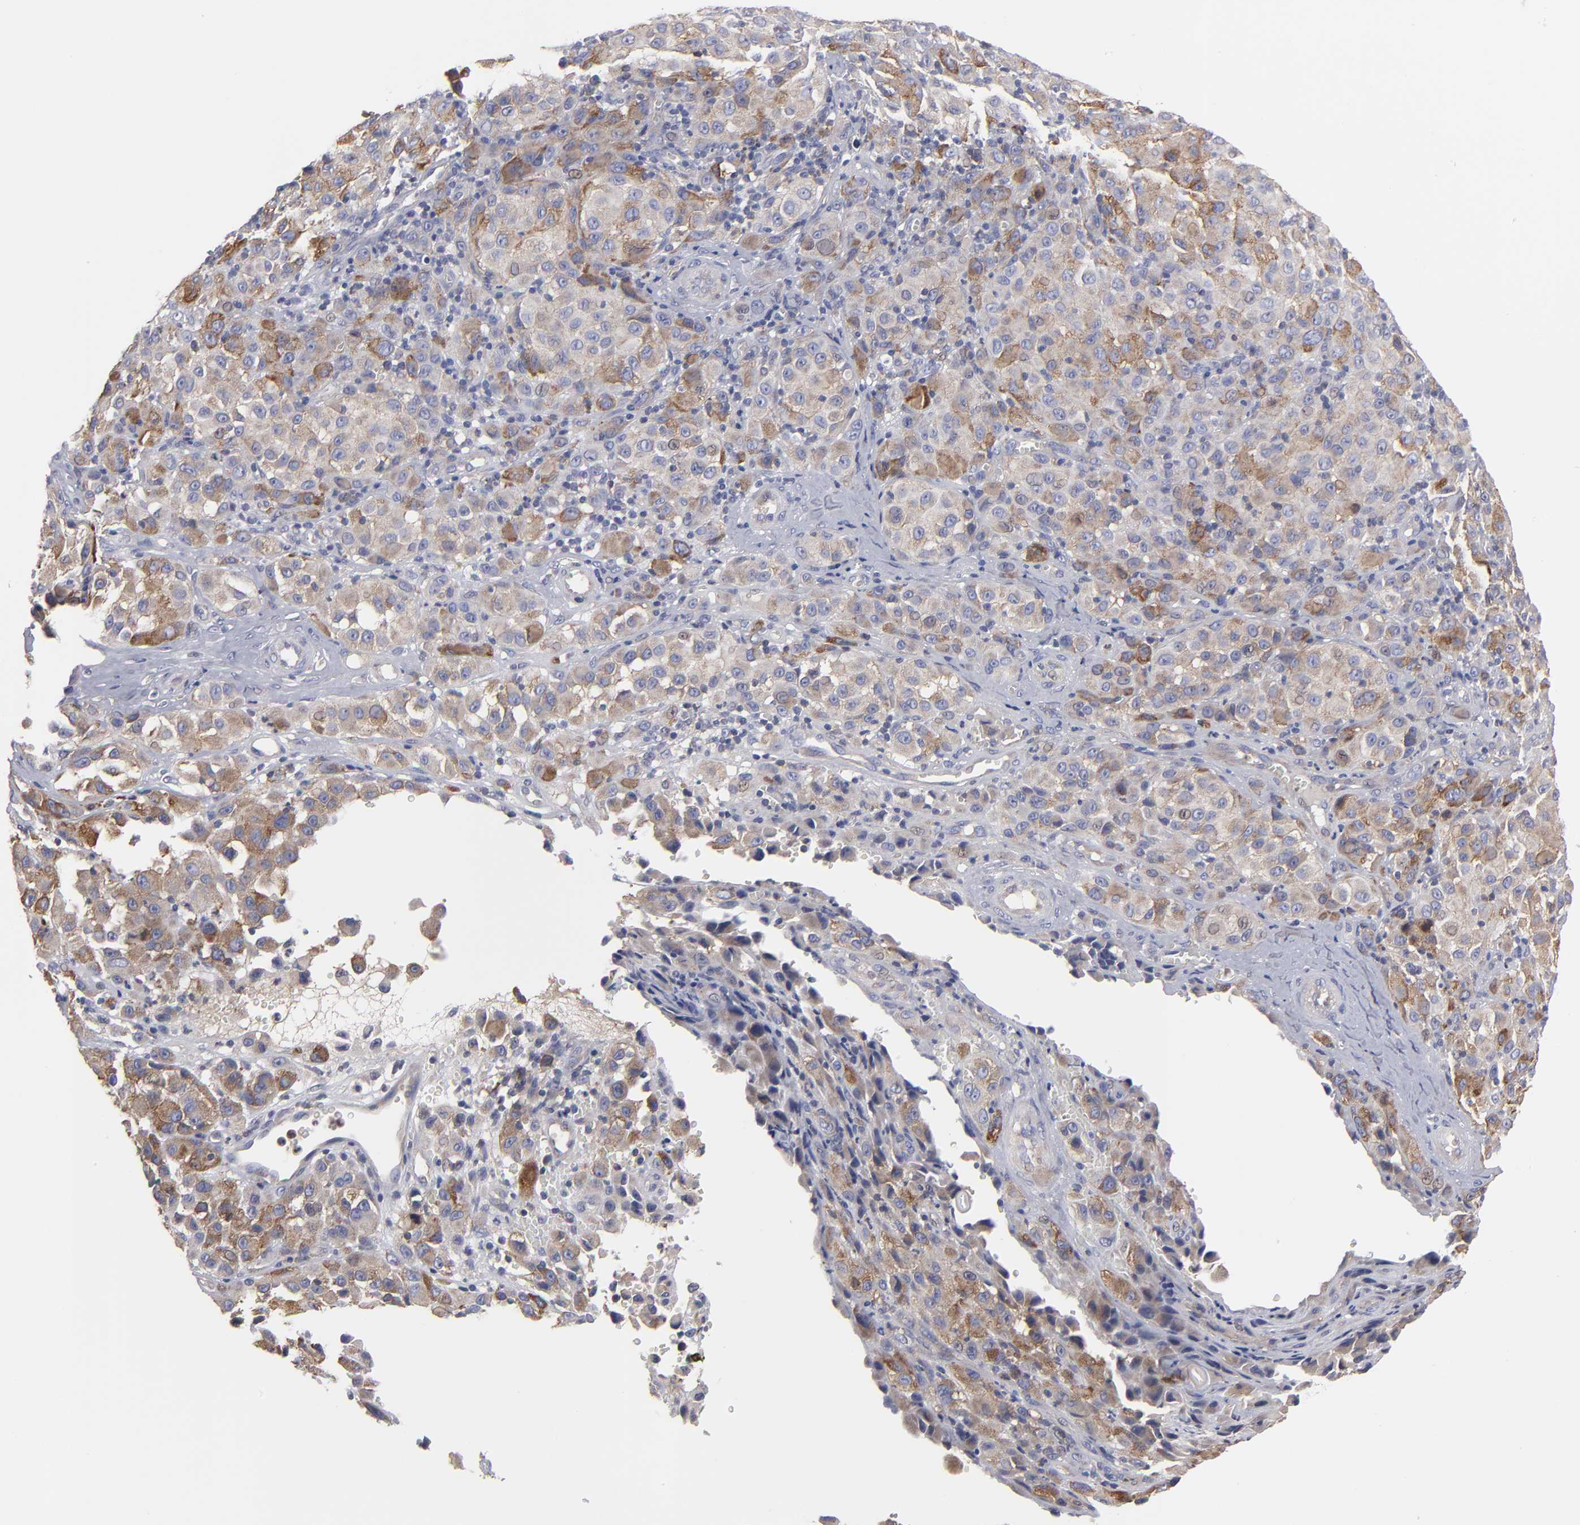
{"staining": {"intensity": "moderate", "quantity": ">75%", "location": "cytoplasmic/membranous"}, "tissue": "melanoma", "cell_type": "Tumor cells", "image_type": "cancer", "snomed": [{"axis": "morphology", "description": "Malignant melanoma, NOS"}, {"axis": "topography", "description": "Skin"}], "caption": "Tumor cells exhibit medium levels of moderate cytoplasmic/membranous staining in about >75% of cells in human malignant melanoma.", "gene": "CEP97", "patient": {"sex": "female", "age": 21}}